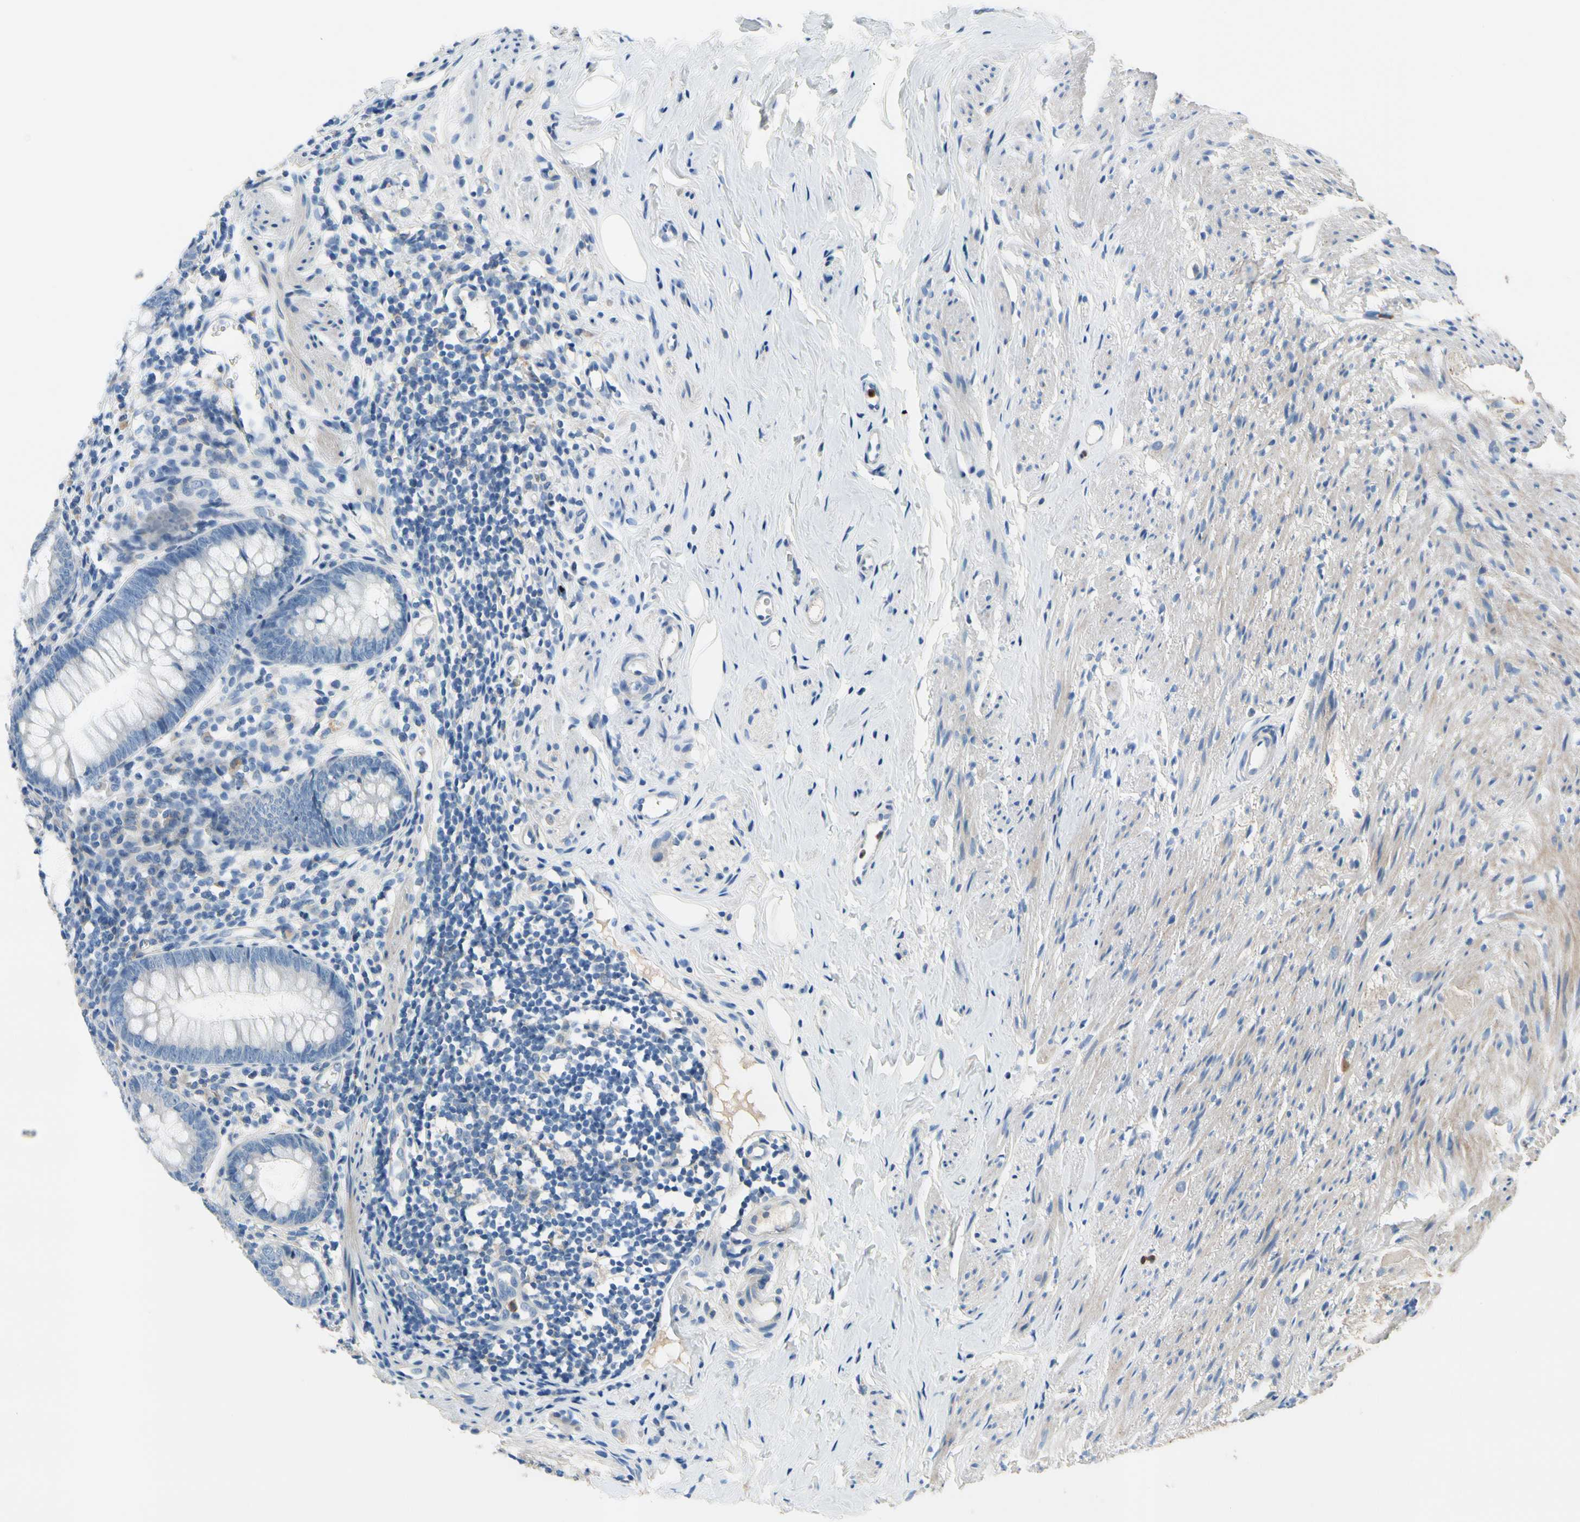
{"staining": {"intensity": "weak", "quantity": "<25%", "location": "cytoplasmic/membranous"}, "tissue": "appendix", "cell_type": "Glandular cells", "image_type": "normal", "snomed": [{"axis": "morphology", "description": "Normal tissue, NOS"}, {"axis": "topography", "description": "Appendix"}], "caption": "There is no significant positivity in glandular cells of appendix. (DAB immunohistochemistry (IHC), high magnification).", "gene": "SIGLEC5", "patient": {"sex": "female", "age": 77}}